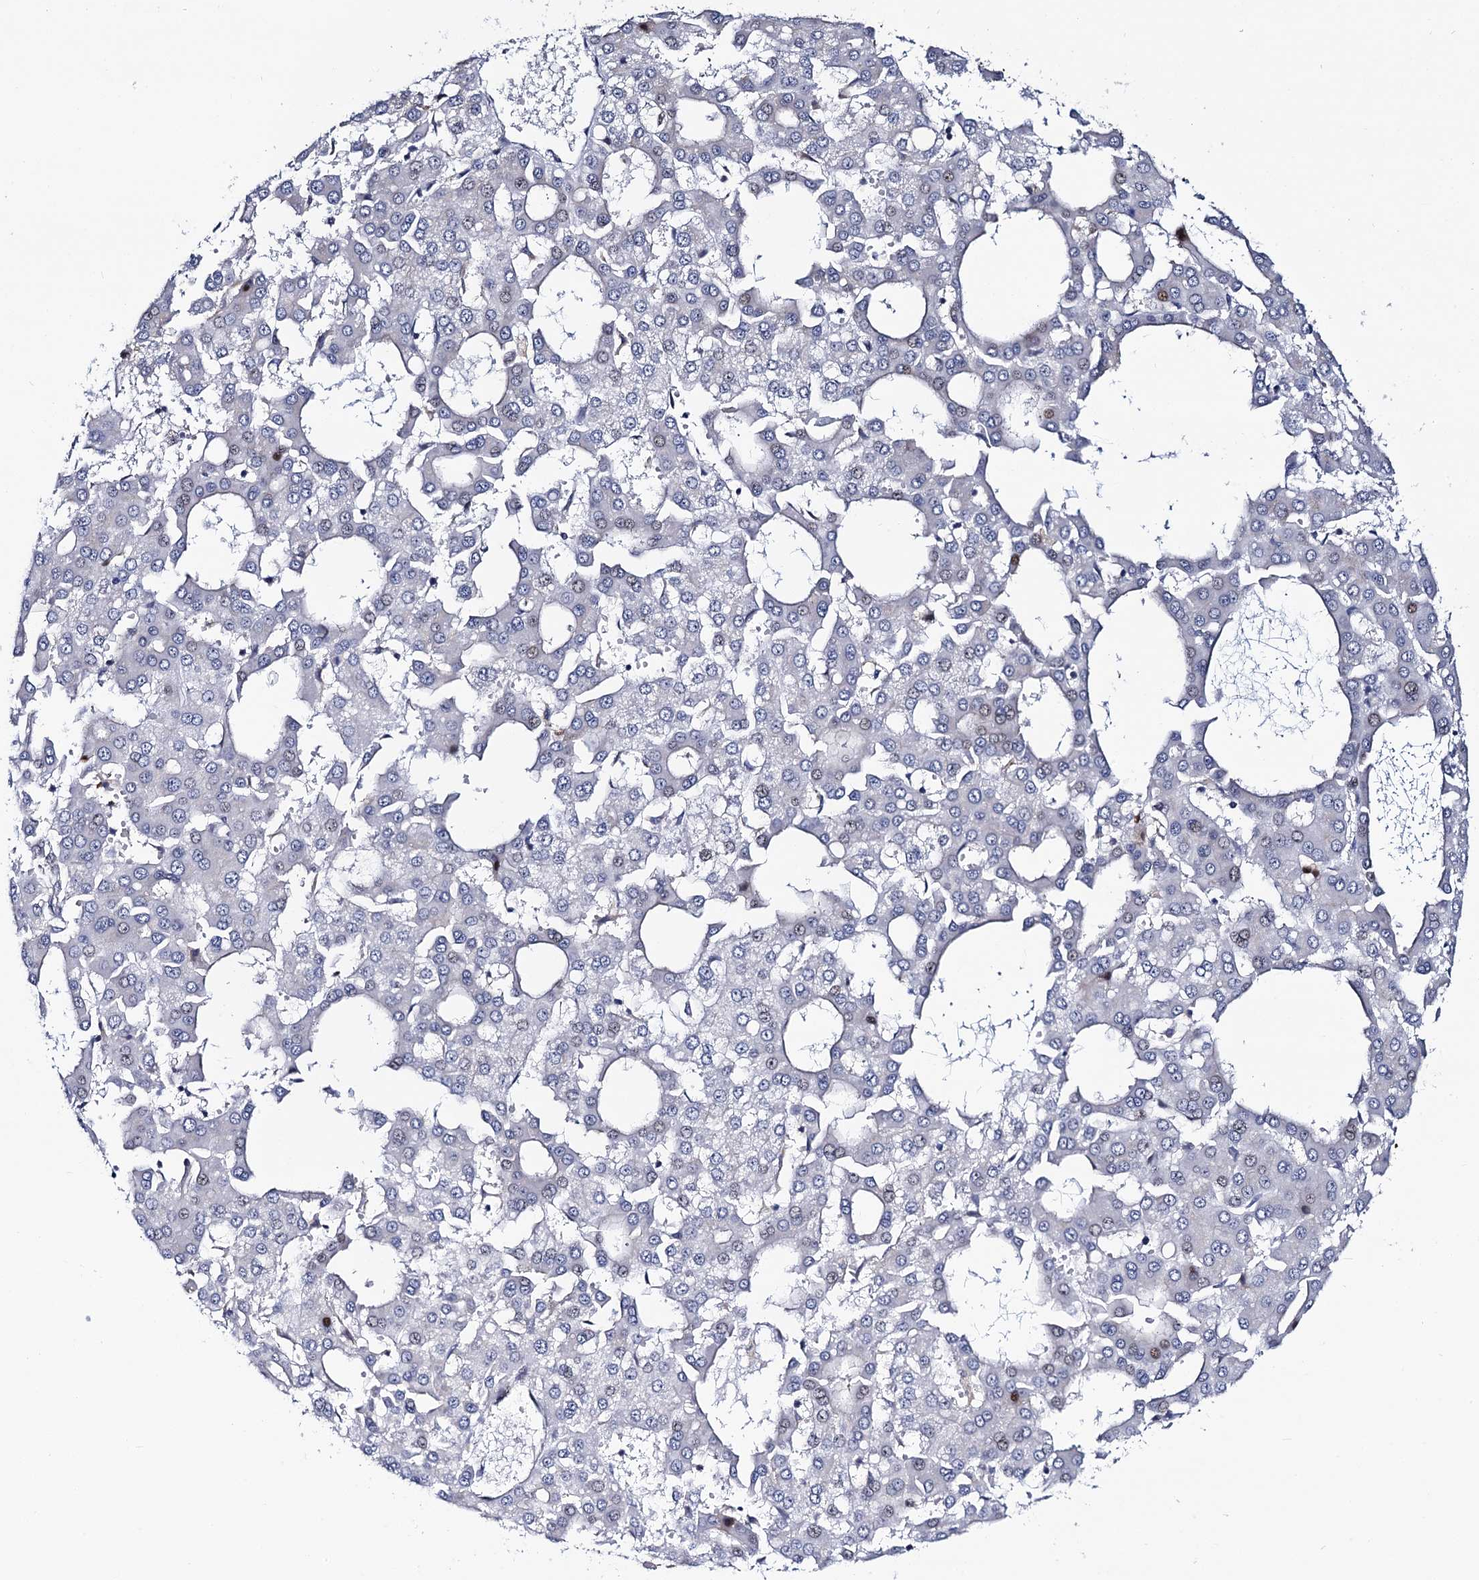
{"staining": {"intensity": "negative", "quantity": "none", "location": "none"}, "tissue": "liver cancer", "cell_type": "Tumor cells", "image_type": "cancer", "snomed": [{"axis": "morphology", "description": "Carcinoma, Hepatocellular, NOS"}, {"axis": "topography", "description": "Liver"}], "caption": "Immunohistochemistry (IHC) of liver cancer shows no staining in tumor cells.", "gene": "TRMT112", "patient": {"sex": "male", "age": 47}}